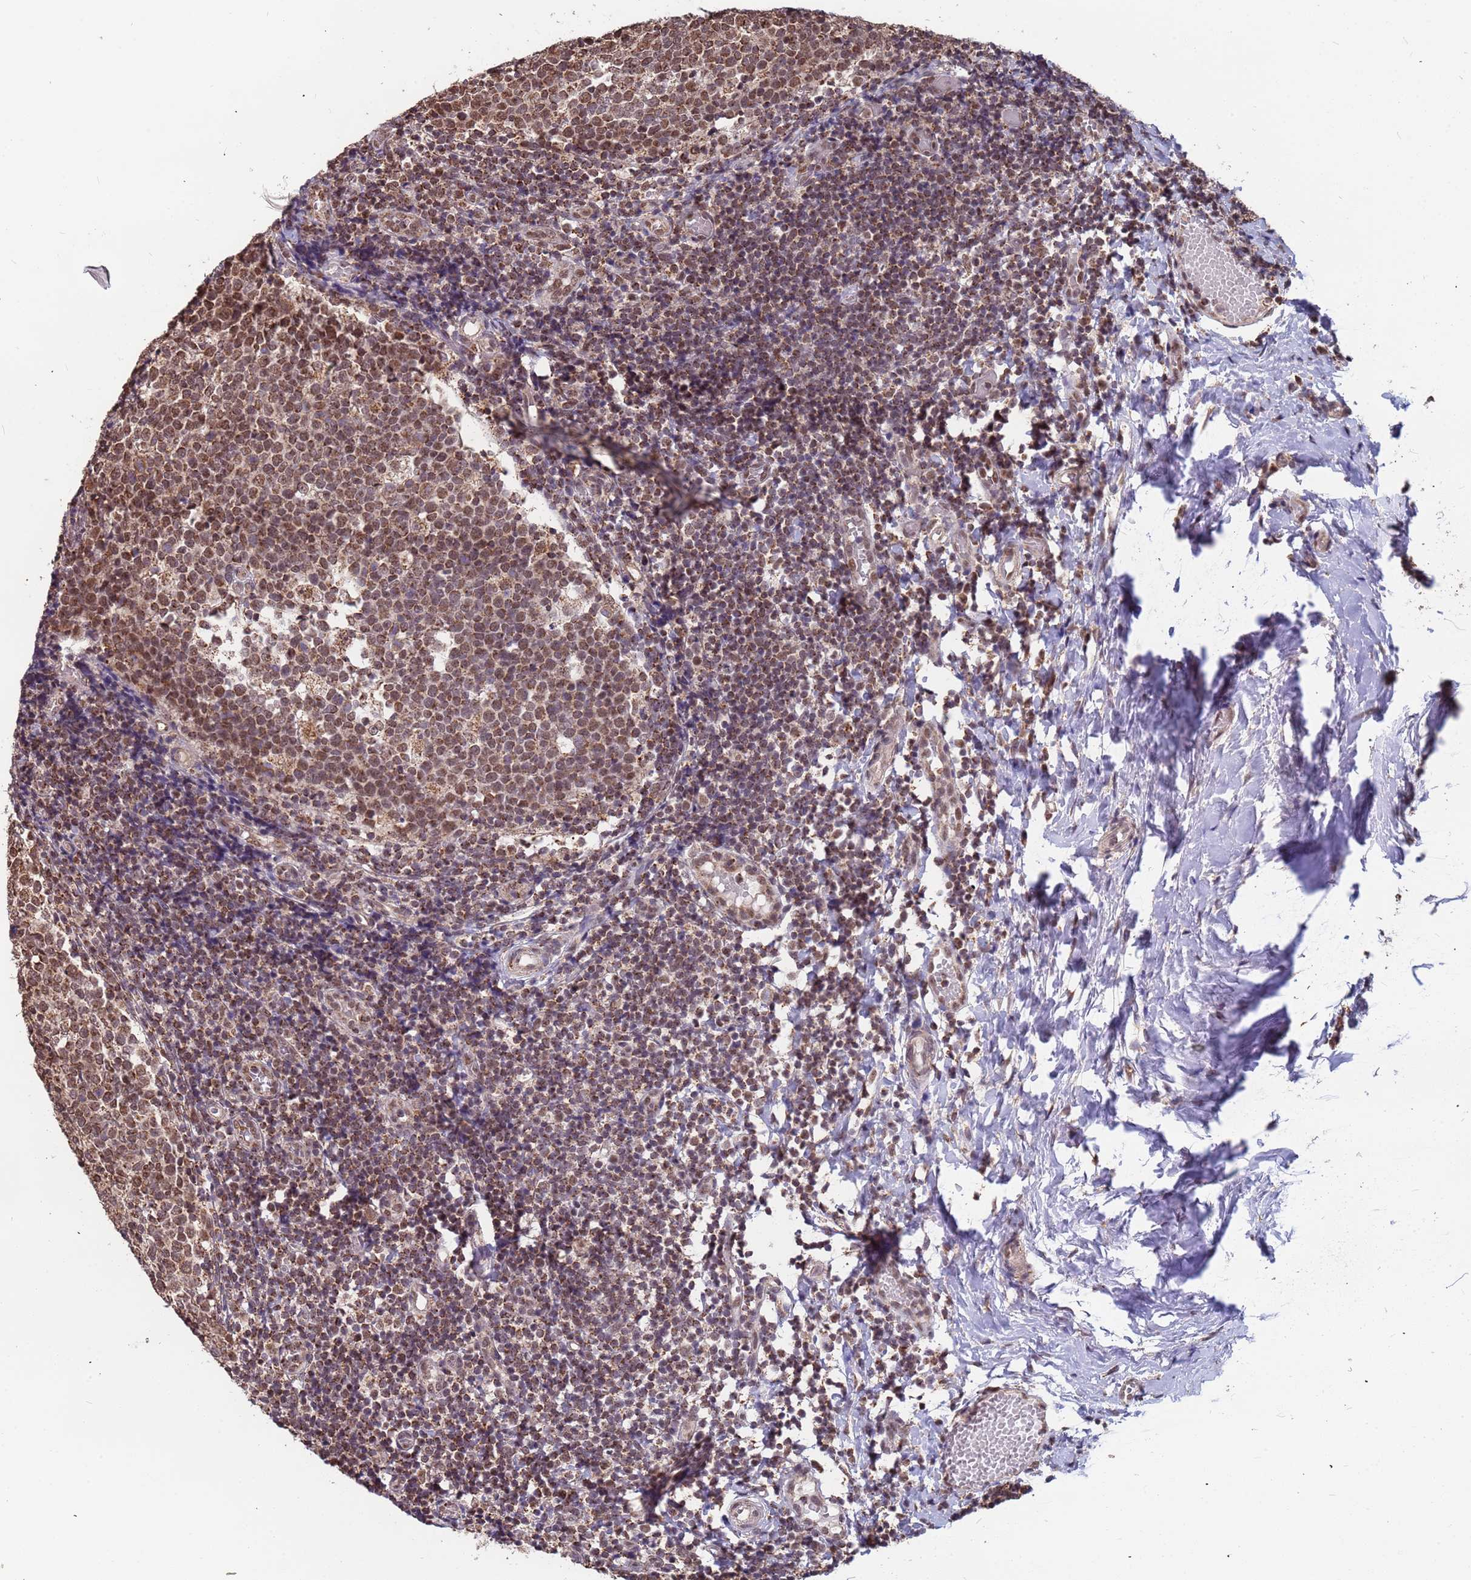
{"staining": {"intensity": "moderate", "quantity": ">75%", "location": "nuclear"}, "tissue": "tonsil", "cell_type": "Germinal center cells", "image_type": "normal", "snomed": [{"axis": "morphology", "description": "Normal tissue, NOS"}, {"axis": "topography", "description": "Tonsil"}], "caption": "Germinal center cells demonstrate moderate nuclear positivity in about >75% of cells in benign tonsil. The staining was performed using DAB to visualize the protein expression in brown, while the nuclei were stained in blue with hematoxylin (Magnification: 20x).", "gene": "DENND2B", "patient": {"sex": "female", "age": 19}}